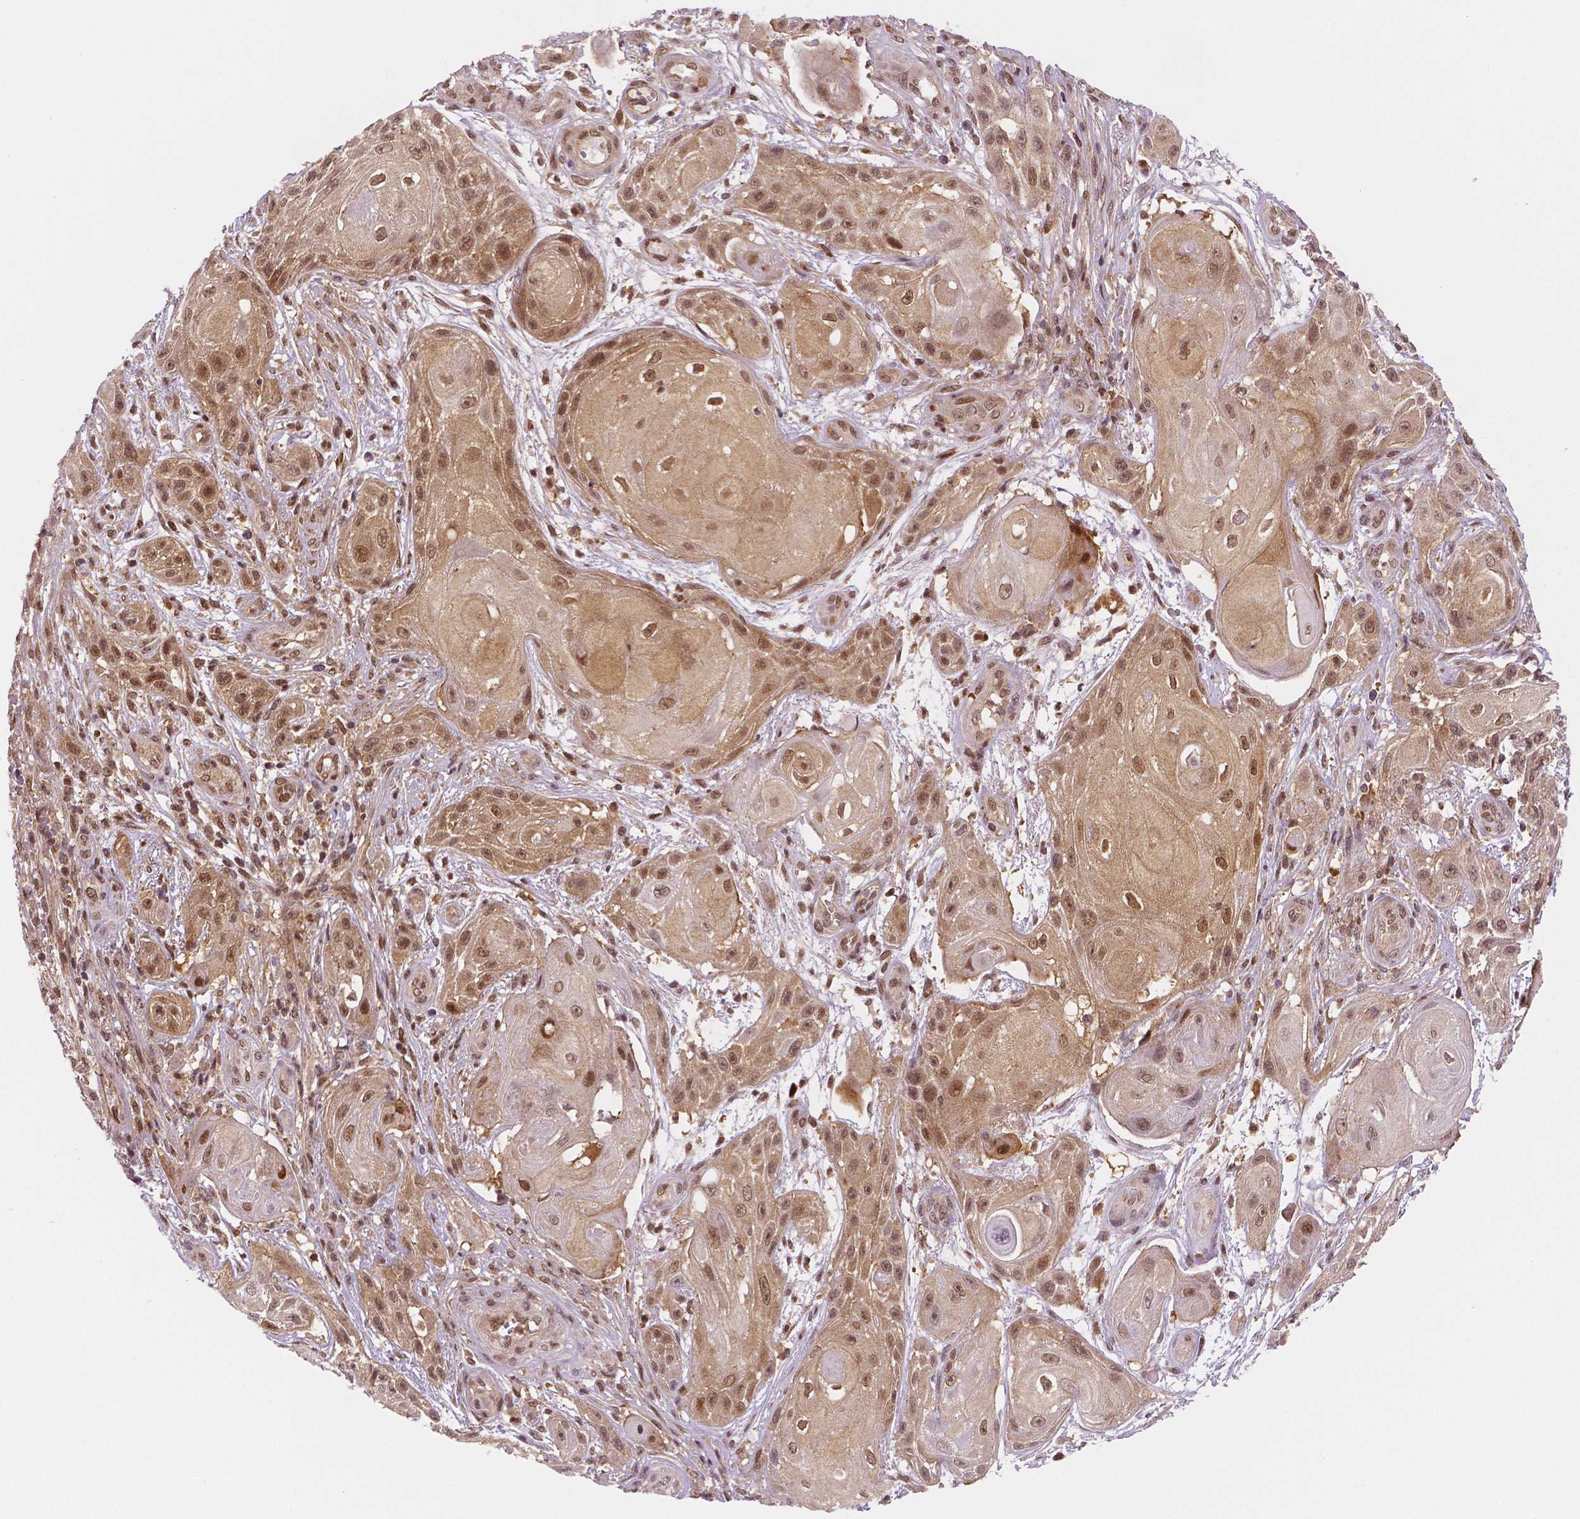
{"staining": {"intensity": "moderate", "quantity": ">75%", "location": "cytoplasmic/membranous,nuclear"}, "tissue": "skin cancer", "cell_type": "Tumor cells", "image_type": "cancer", "snomed": [{"axis": "morphology", "description": "Squamous cell carcinoma, NOS"}, {"axis": "topography", "description": "Skin"}], "caption": "Protein staining of skin cancer tissue demonstrates moderate cytoplasmic/membranous and nuclear expression in approximately >75% of tumor cells.", "gene": "STAT3", "patient": {"sex": "male", "age": 62}}